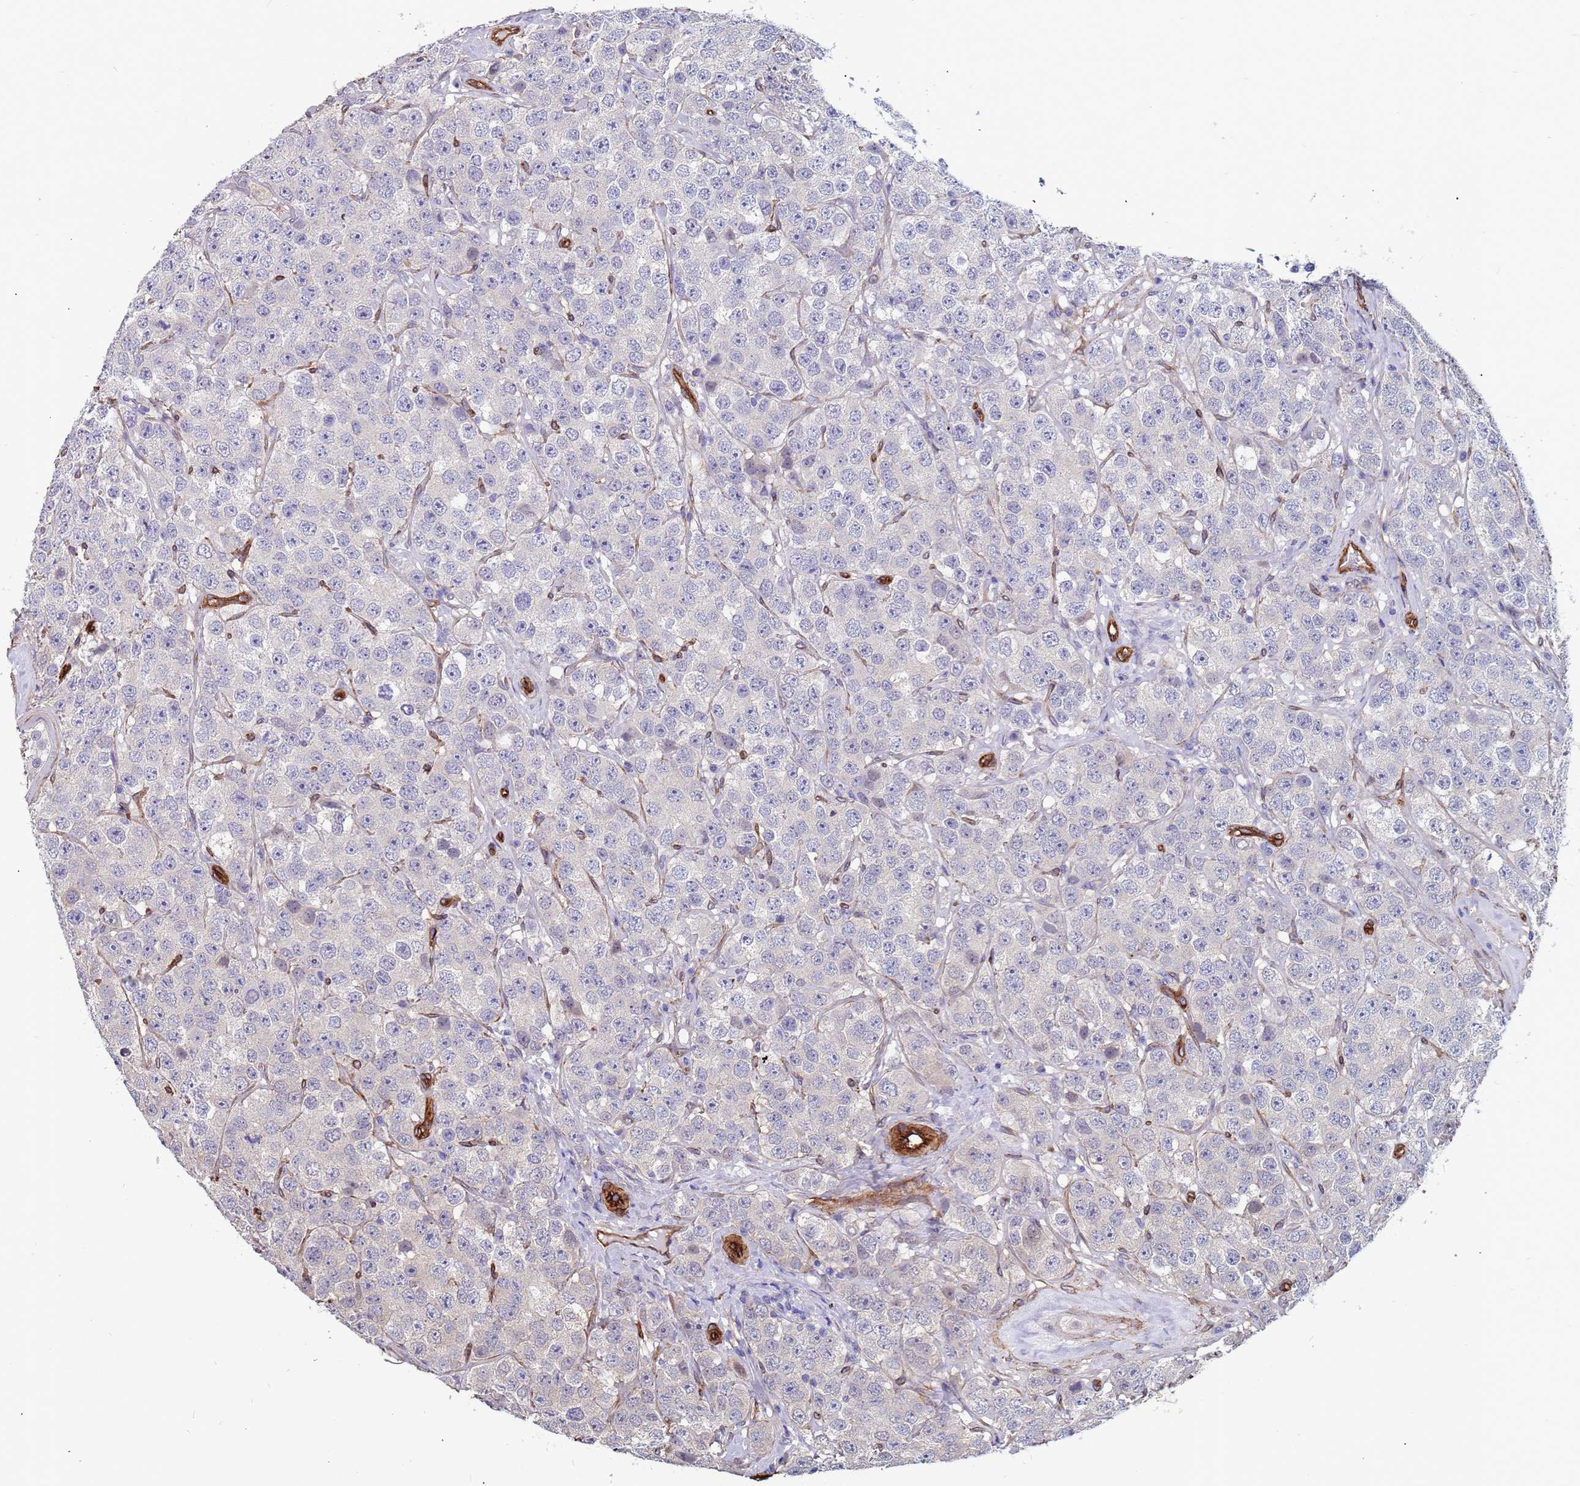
{"staining": {"intensity": "negative", "quantity": "none", "location": "none"}, "tissue": "testis cancer", "cell_type": "Tumor cells", "image_type": "cancer", "snomed": [{"axis": "morphology", "description": "Seminoma, NOS"}, {"axis": "topography", "description": "Testis"}], "caption": "Tumor cells are negative for protein expression in human seminoma (testis).", "gene": "EHD2", "patient": {"sex": "male", "age": 28}}